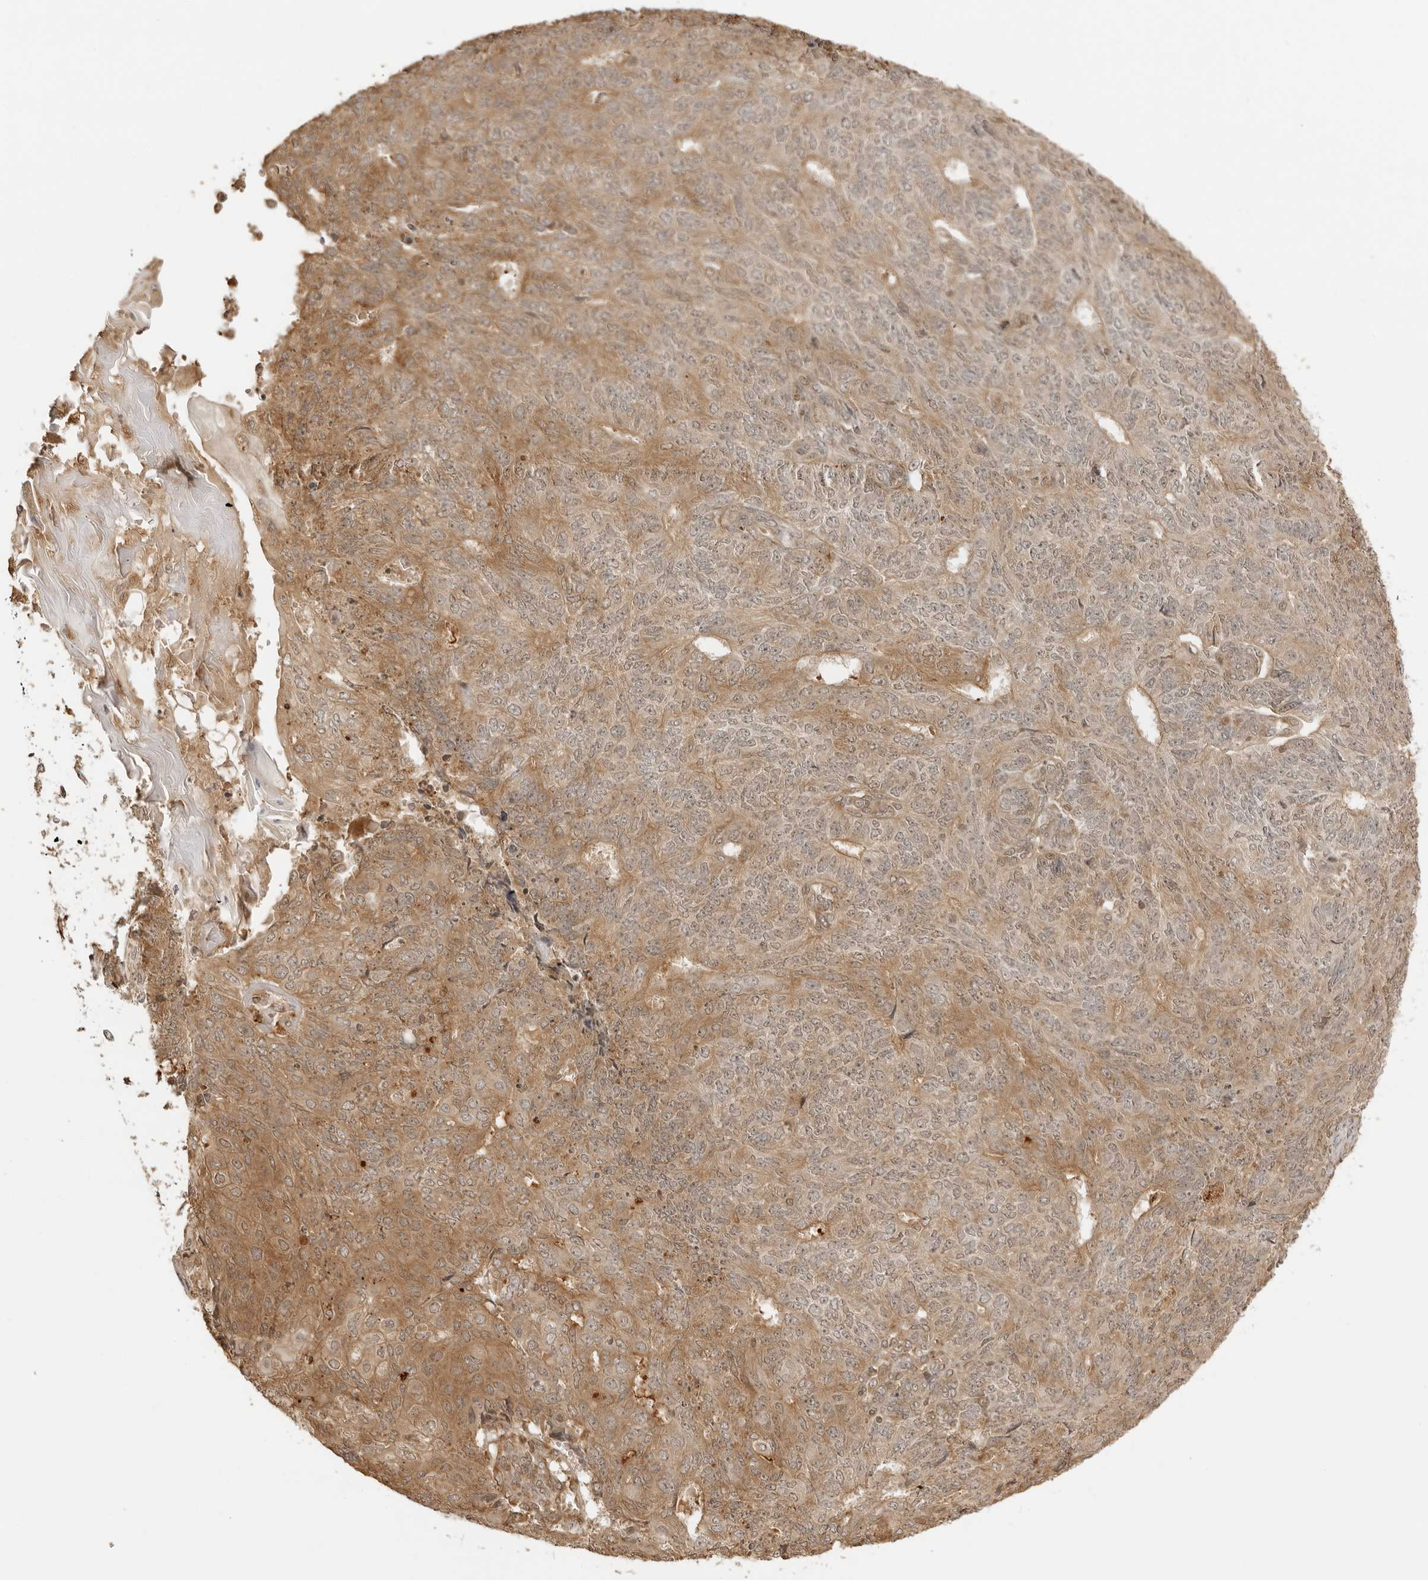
{"staining": {"intensity": "moderate", "quantity": "25%-75%", "location": "cytoplasmic/membranous"}, "tissue": "endometrial cancer", "cell_type": "Tumor cells", "image_type": "cancer", "snomed": [{"axis": "morphology", "description": "Adenocarcinoma, NOS"}, {"axis": "topography", "description": "Endometrium"}], "caption": "An image of endometrial cancer (adenocarcinoma) stained for a protein shows moderate cytoplasmic/membranous brown staining in tumor cells.", "gene": "IKBKE", "patient": {"sex": "female", "age": 32}}